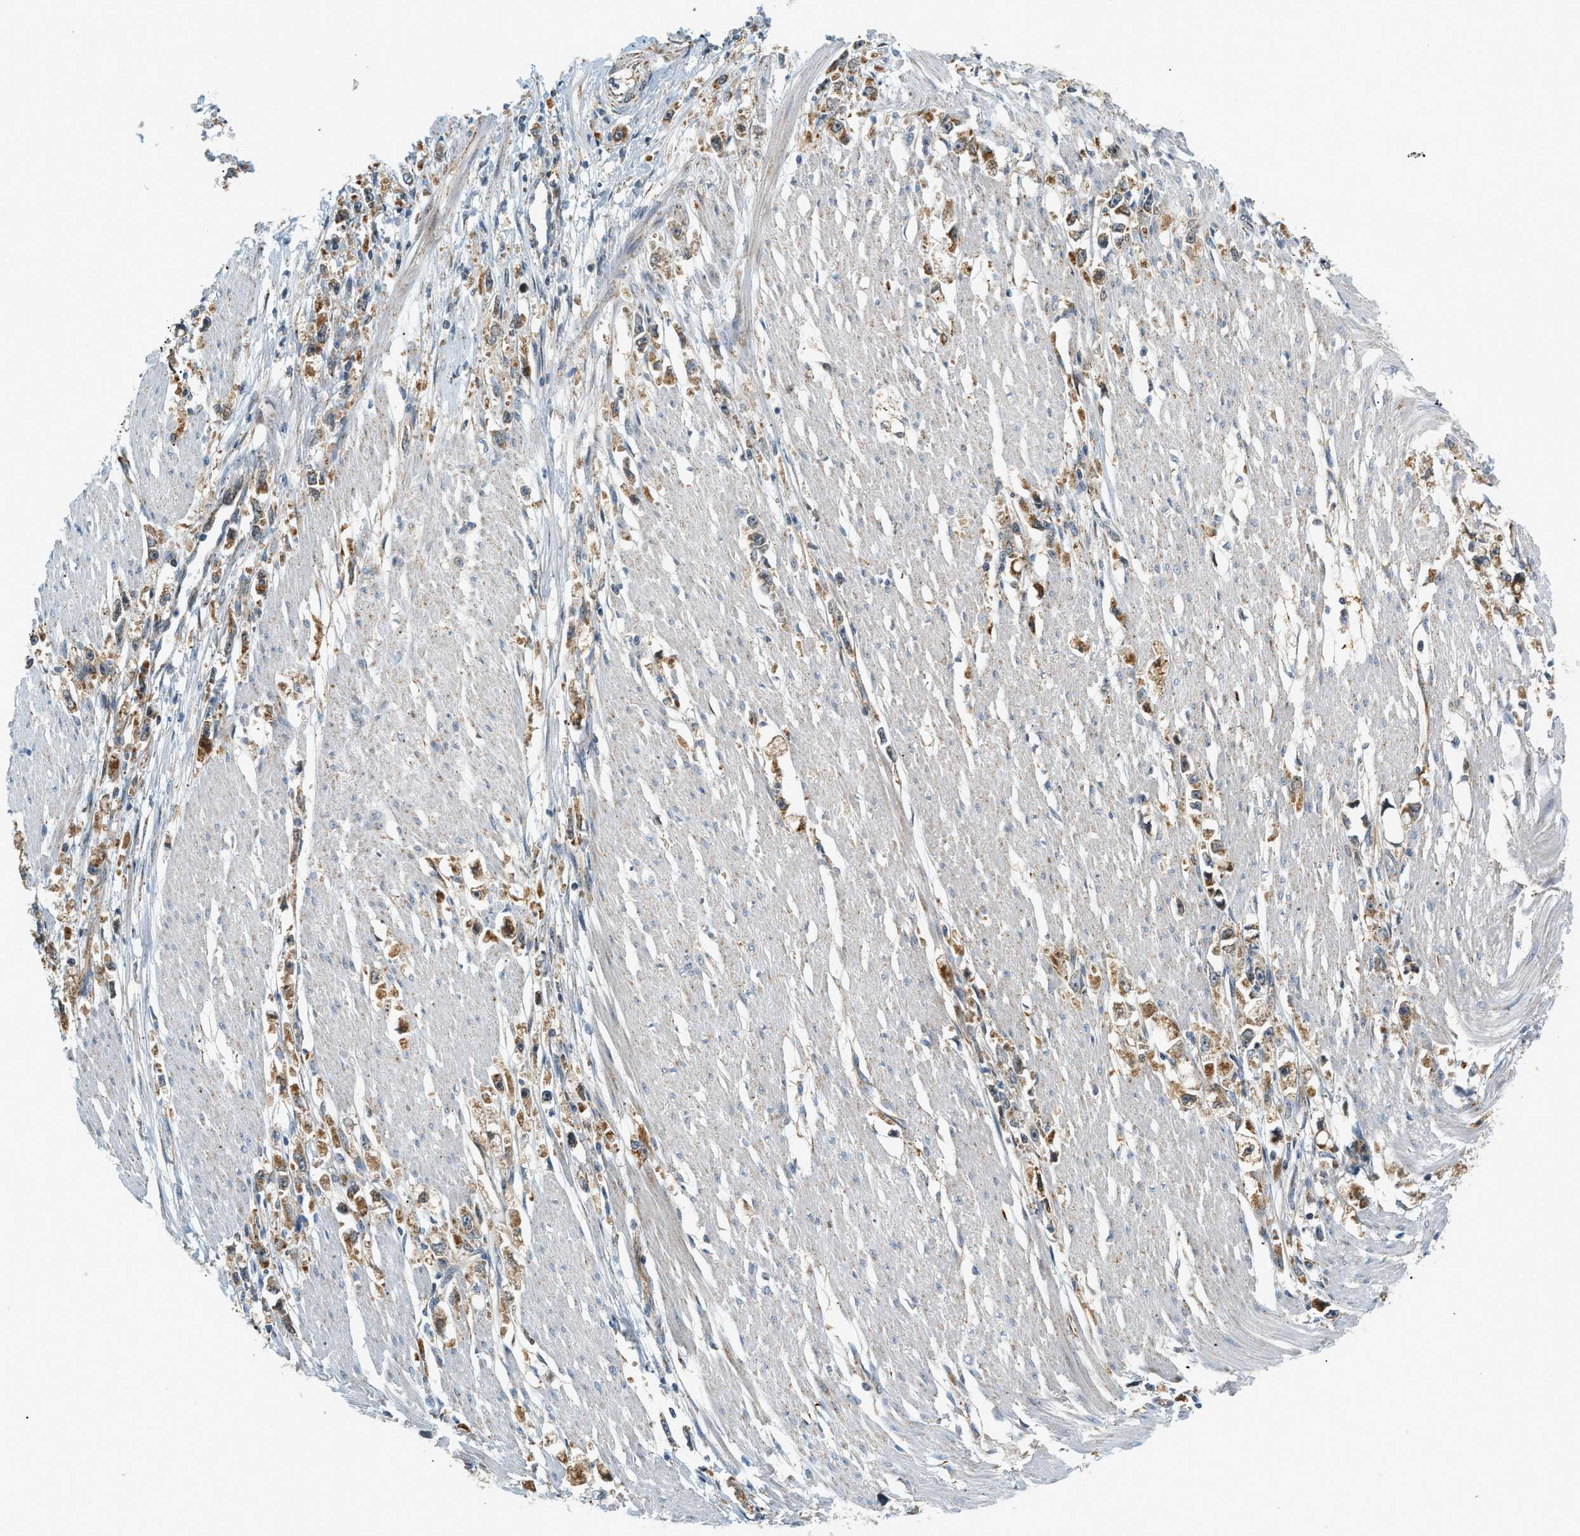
{"staining": {"intensity": "moderate", "quantity": ">75%", "location": "cytoplasmic/membranous"}, "tissue": "stomach cancer", "cell_type": "Tumor cells", "image_type": "cancer", "snomed": [{"axis": "morphology", "description": "Adenocarcinoma, NOS"}, {"axis": "topography", "description": "Stomach"}], "caption": "A high-resolution histopathology image shows IHC staining of stomach cancer, which shows moderate cytoplasmic/membranous staining in approximately >75% of tumor cells. (DAB = brown stain, brightfield microscopy at high magnification).", "gene": "PIGG", "patient": {"sex": "female", "age": 59}}